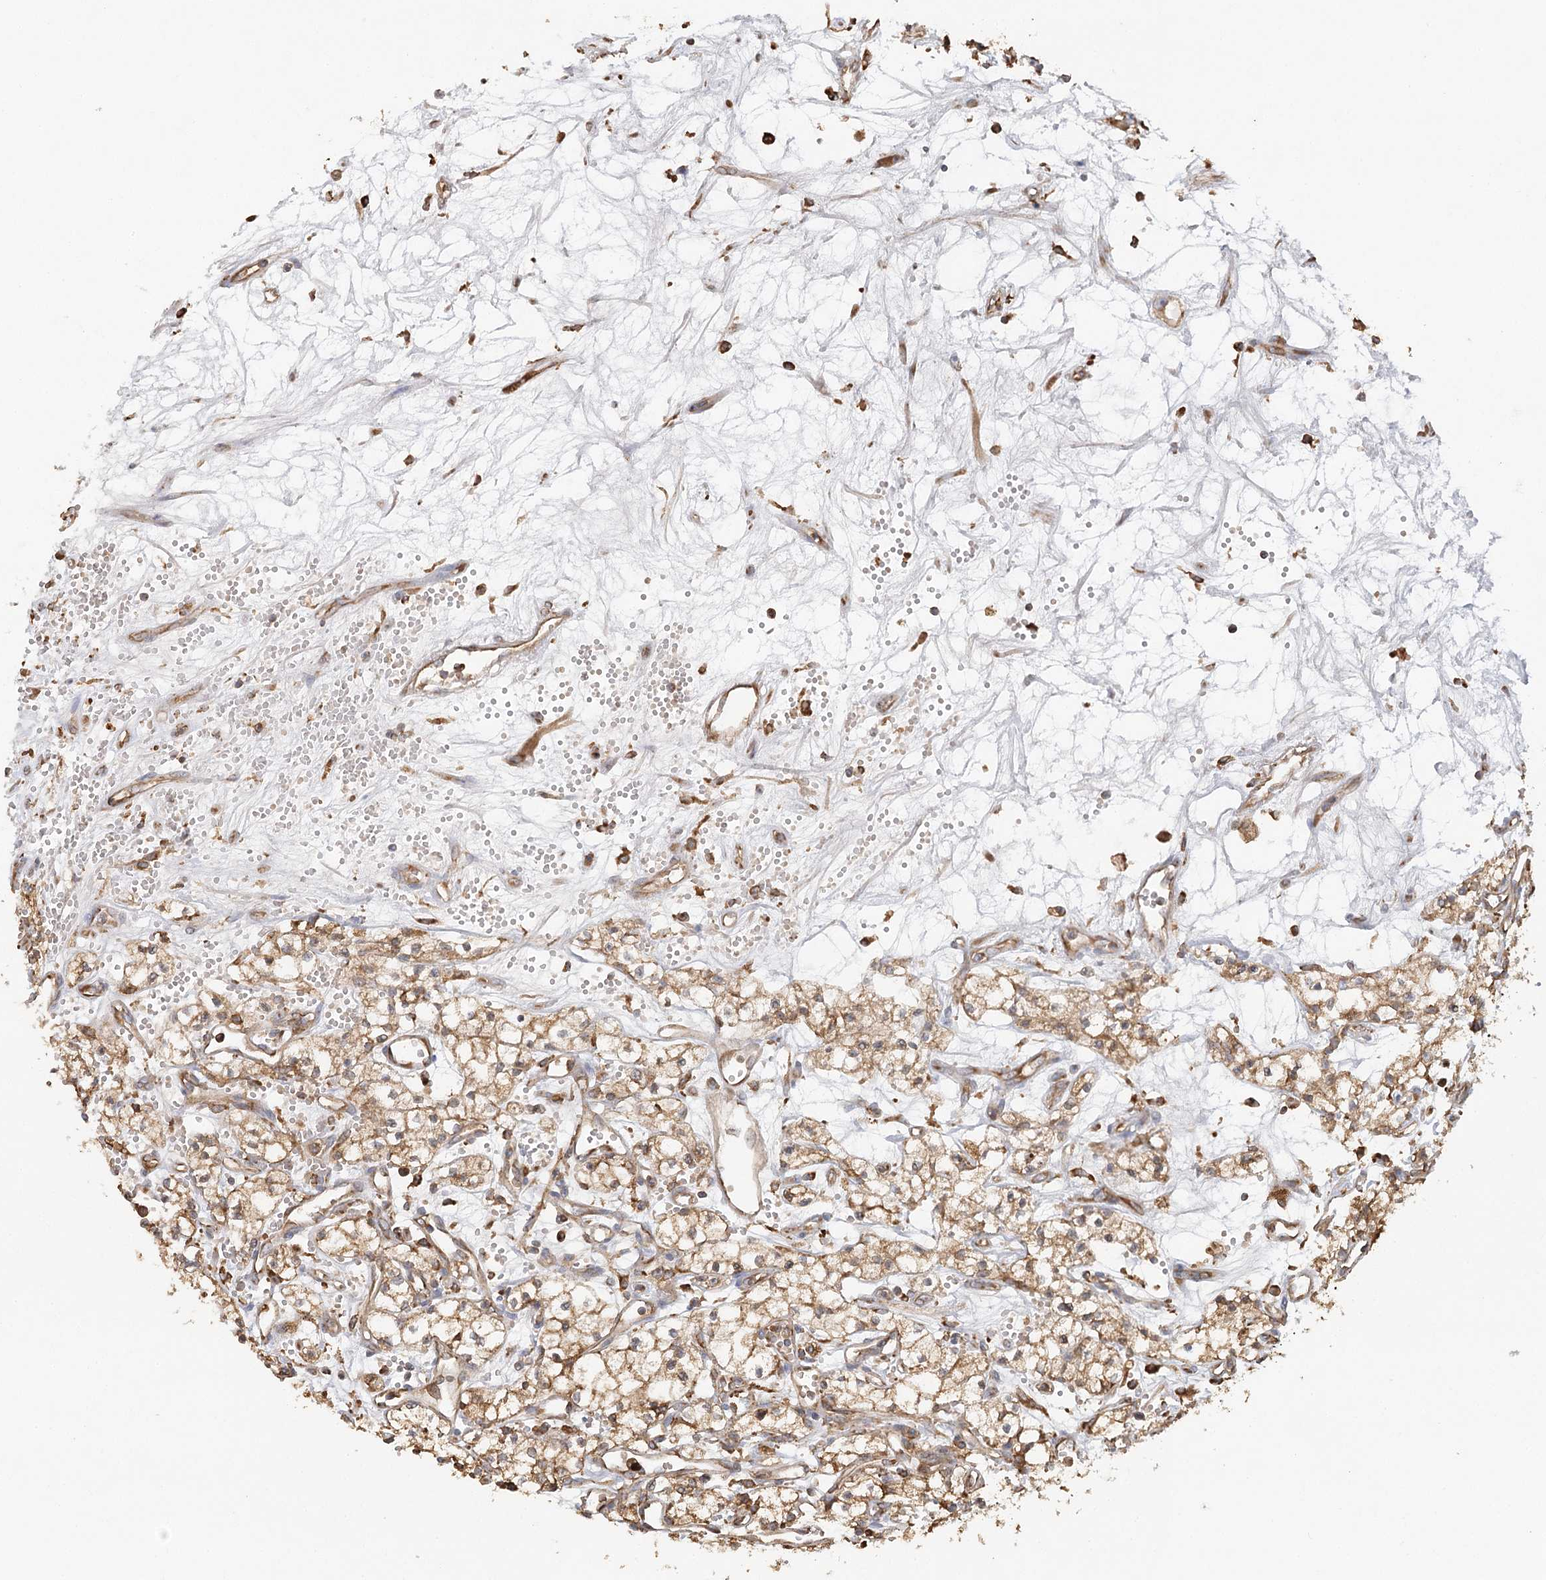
{"staining": {"intensity": "moderate", "quantity": ">75%", "location": "cytoplasmic/membranous"}, "tissue": "renal cancer", "cell_type": "Tumor cells", "image_type": "cancer", "snomed": [{"axis": "morphology", "description": "Adenocarcinoma, NOS"}, {"axis": "topography", "description": "Kidney"}], "caption": "Protein expression by immunohistochemistry (IHC) exhibits moderate cytoplasmic/membranous expression in about >75% of tumor cells in renal cancer.", "gene": "ACAP2", "patient": {"sex": "male", "age": 59}}